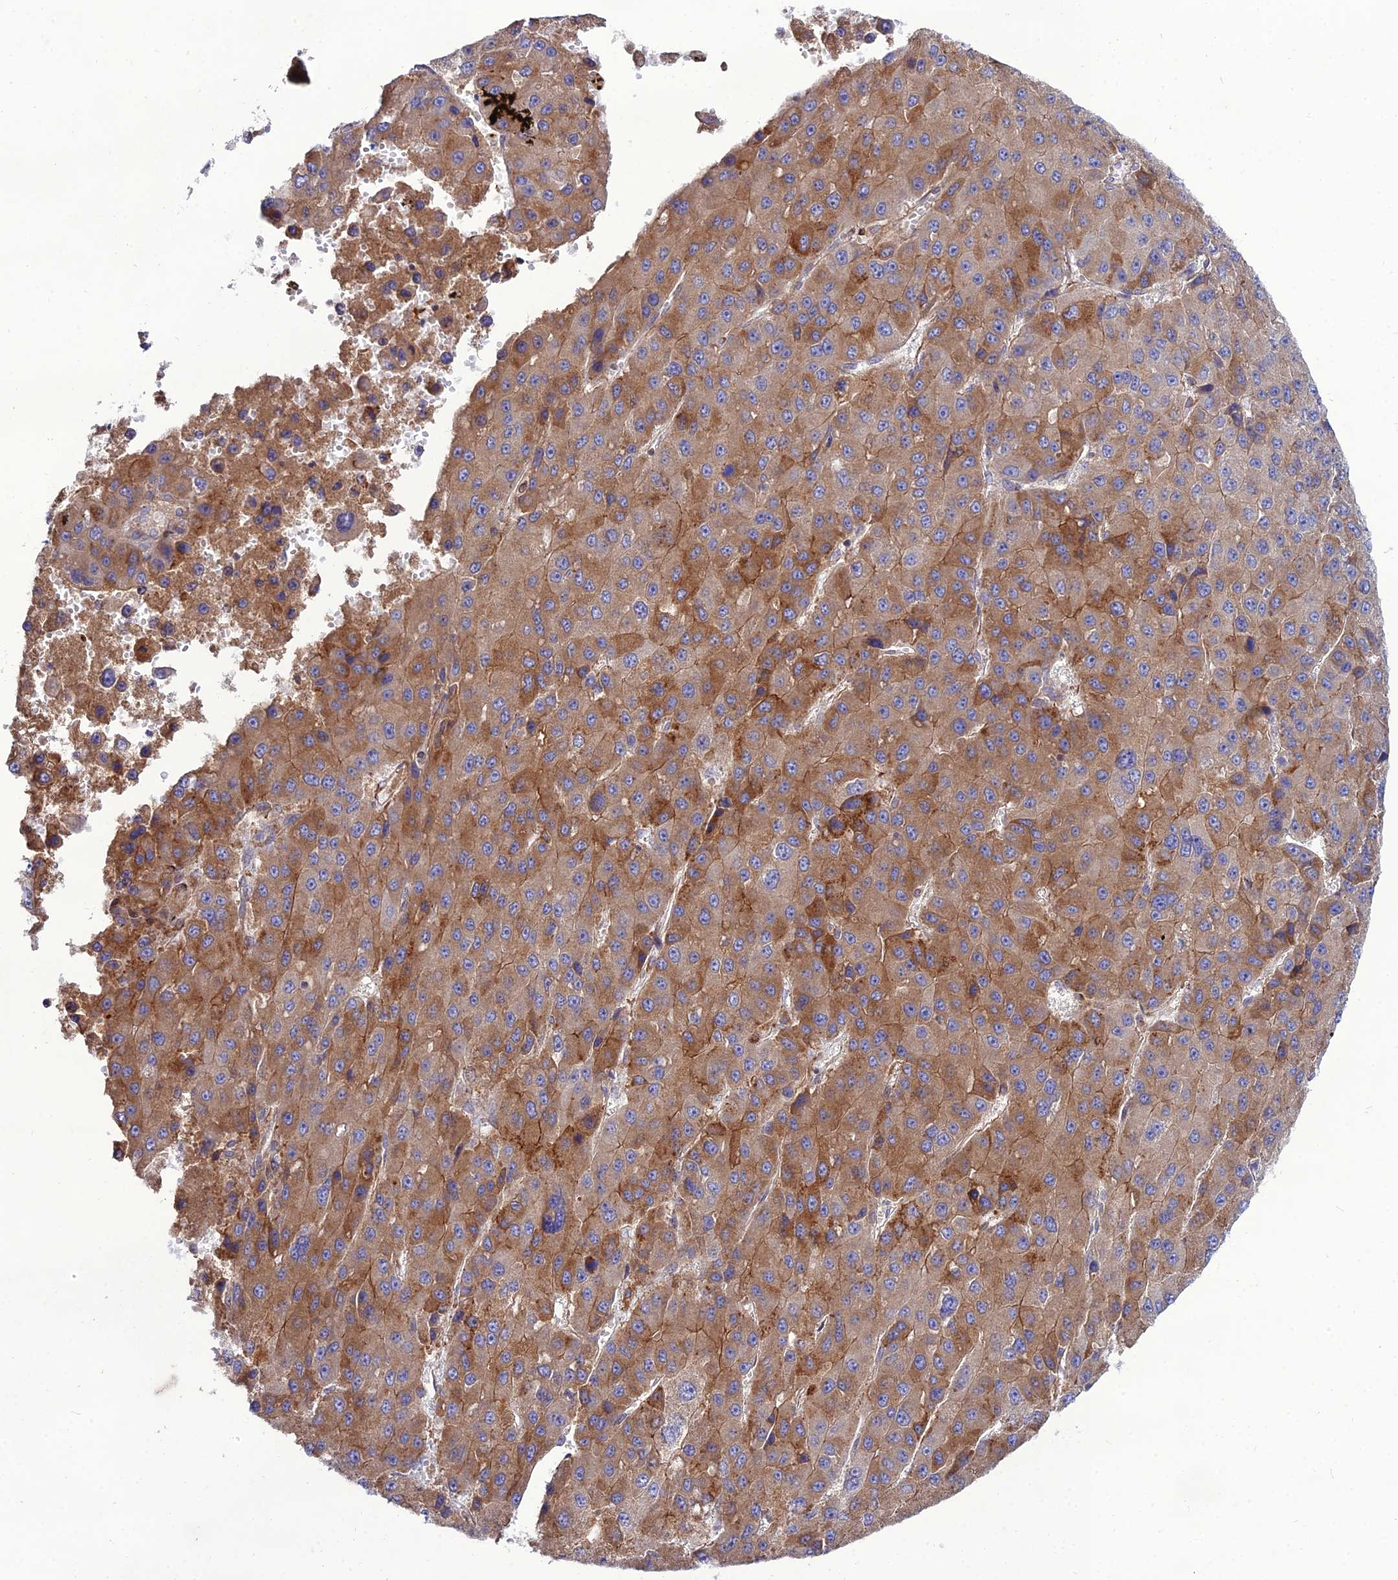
{"staining": {"intensity": "moderate", "quantity": ">75%", "location": "cytoplasmic/membranous"}, "tissue": "liver cancer", "cell_type": "Tumor cells", "image_type": "cancer", "snomed": [{"axis": "morphology", "description": "Carcinoma, Hepatocellular, NOS"}, {"axis": "topography", "description": "Liver"}], "caption": "Immunohistochemistry (IHC) photomicrograph of neoplastic tissue: hepatocellular carcinoma (liver) stained using immunohistochemistry (IHC) displays medium levels of moderate protein expression localized specifically in the cytoplasmic/membranous of tumor cells, appearing as a cytoplasmic/membranous brown color.", "gene": "ARL6IP1", "patient": {"sex": "female", "age": 73}}